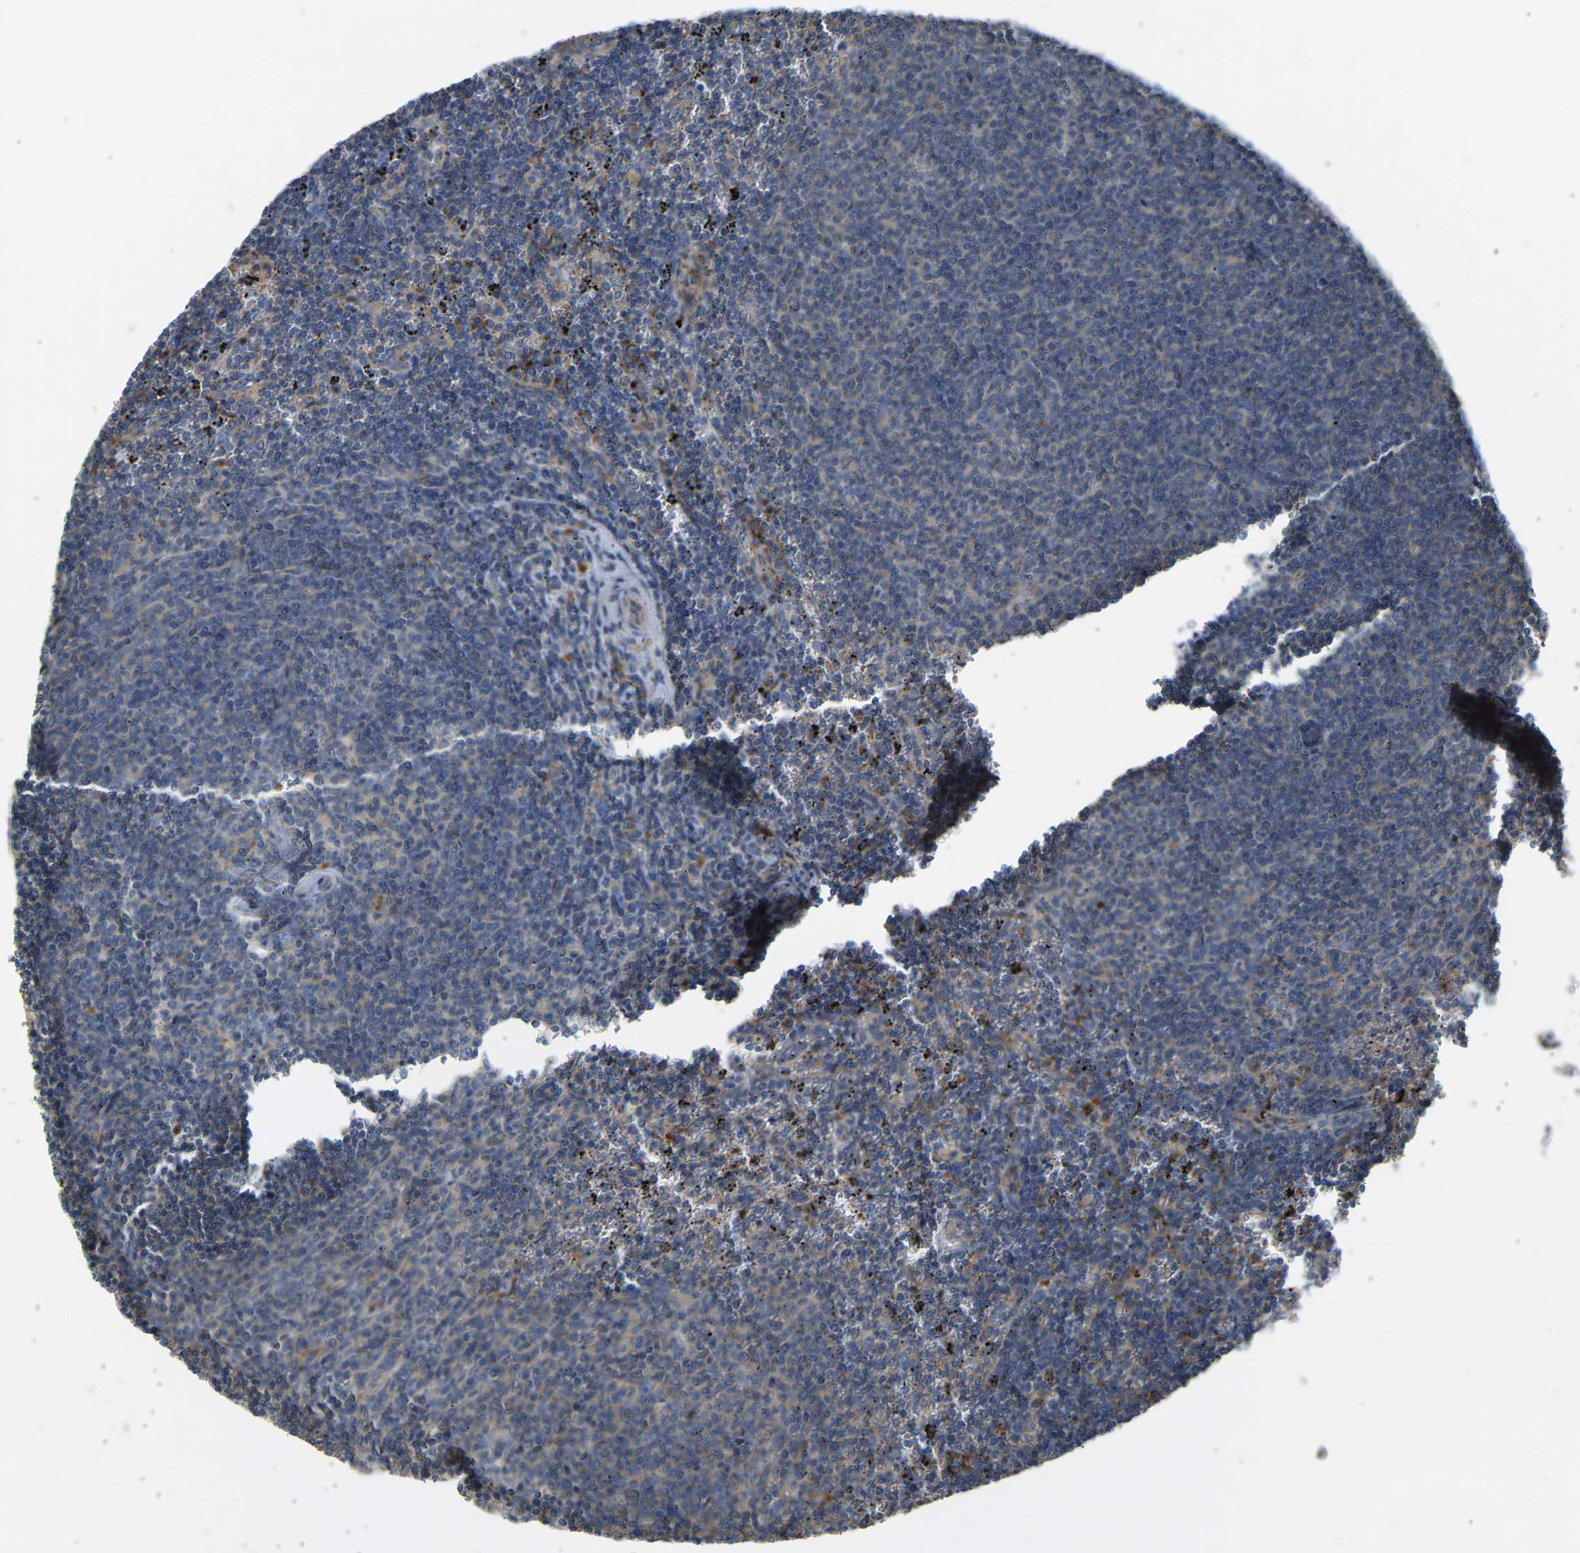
{"staining": {"intensity": "weak", "quantity": "<25%", "location": "cytoplasmic/membranous"}, "tissue": "lymphoma", "cell_type": "Tumor cells", "image_type": "cancer", "snomed": [{"axis": "morphology", "description": "Malignant lymphoma, non-Hodgkin's type, Low grade"}, {"axis": "topography", "description": "Spleen"}], "caption": "The image exhibits no significant expression in tumor cells of low-grade malignant lymphoma, non-Hodgkin's type.", "gene": "RGP1", "patient": {"sex": "female", "age": 50}}